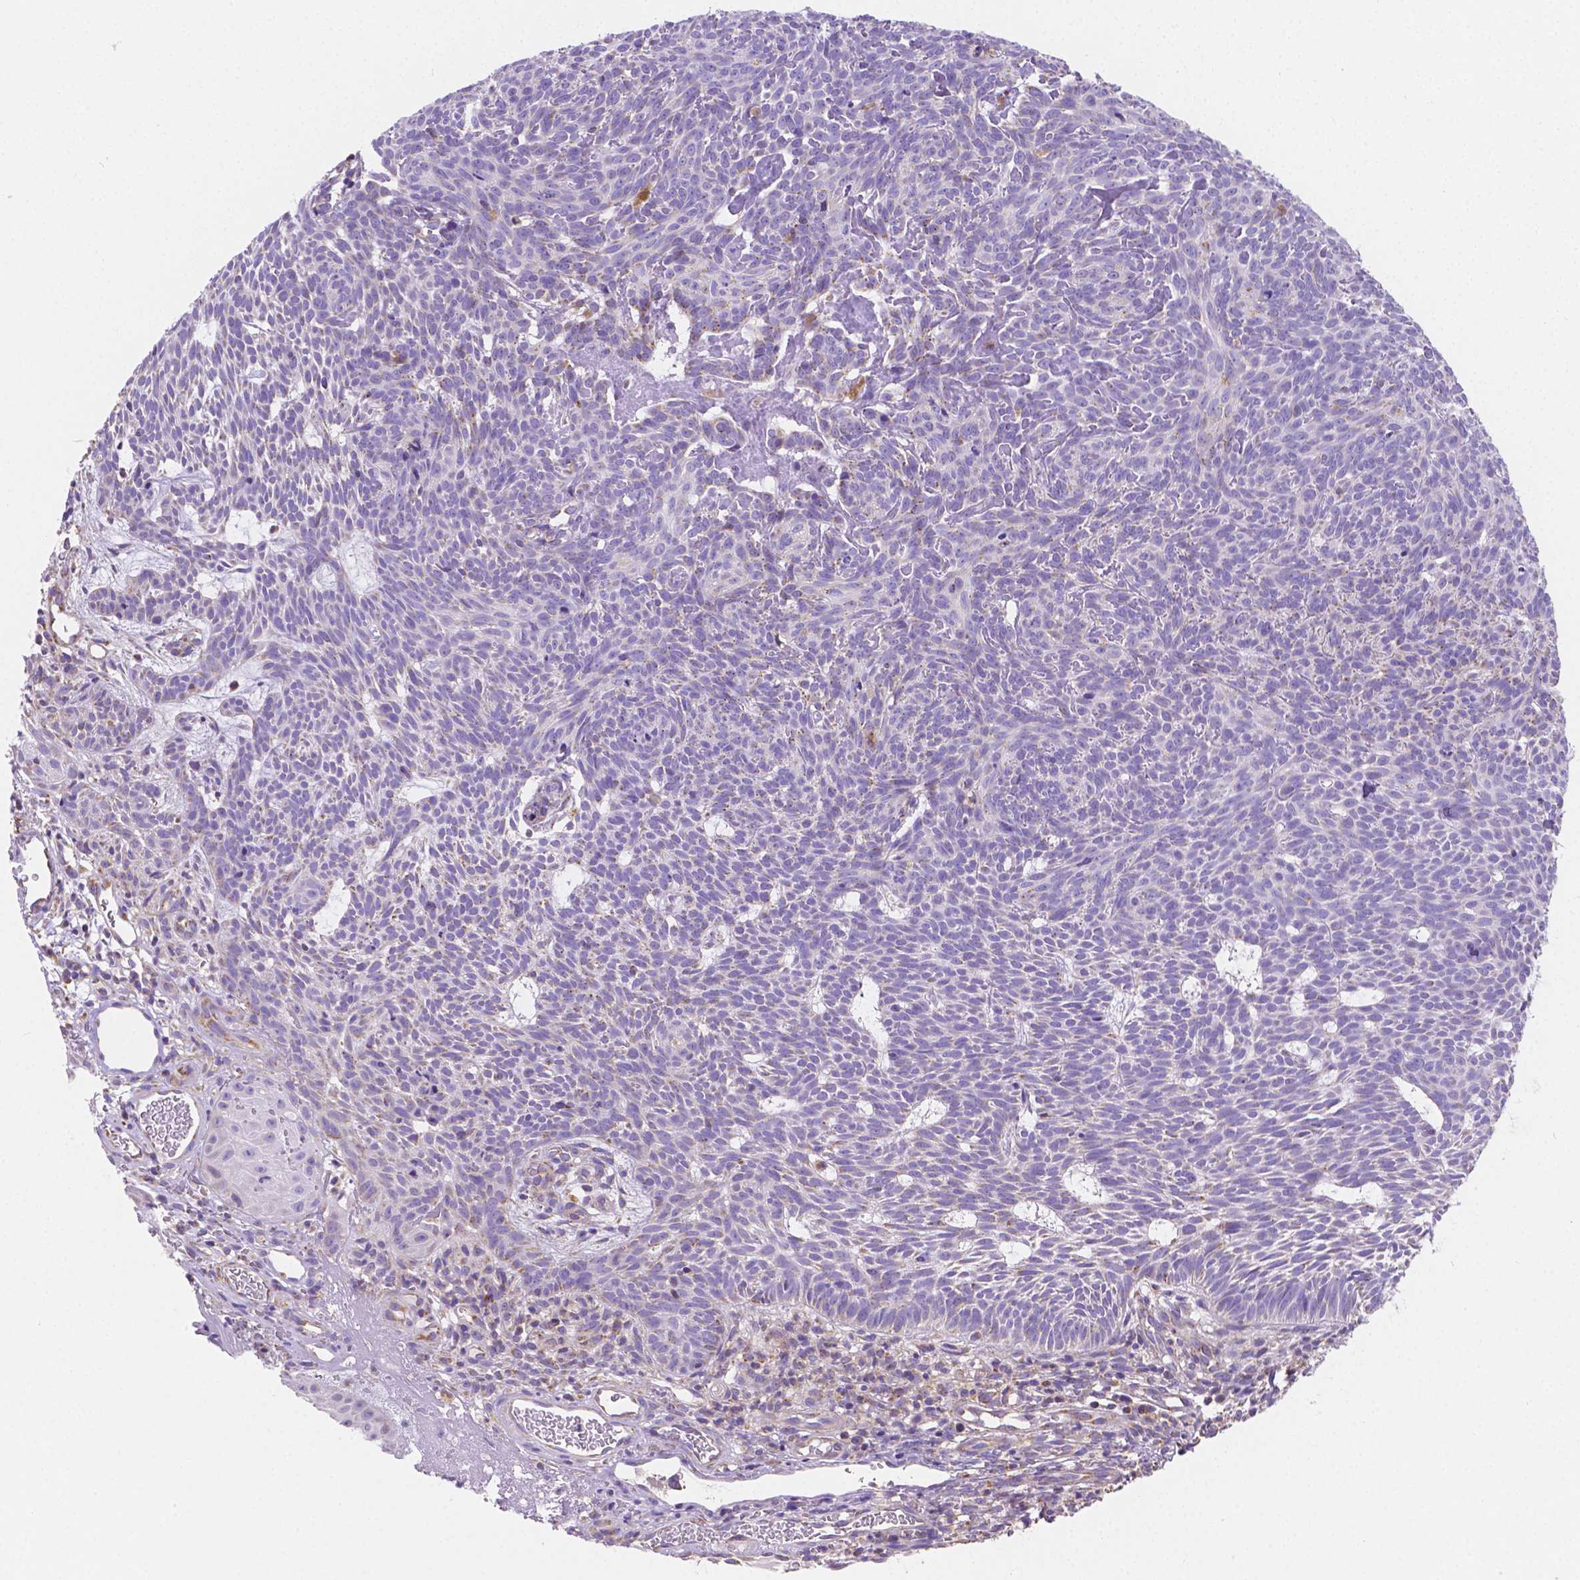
{"staining": {"intensity": "negative", "quantity": "none", "location": "none"}, "tissue": "skin cancer", "cell_type": "Tumor cells", "image_type": "cancer", "snomed": [{"axis": "morphology", "description": "Basal cell carcinoma"}, {"axis": "topography", "description": "Skin"}], "caption": "Skin basal cell carcinoma was stained to show a protein in brown. There is no significant positivity in tumor cells.", "gene": "SGTB", "patient": {"sex": "male", "age": 59}}